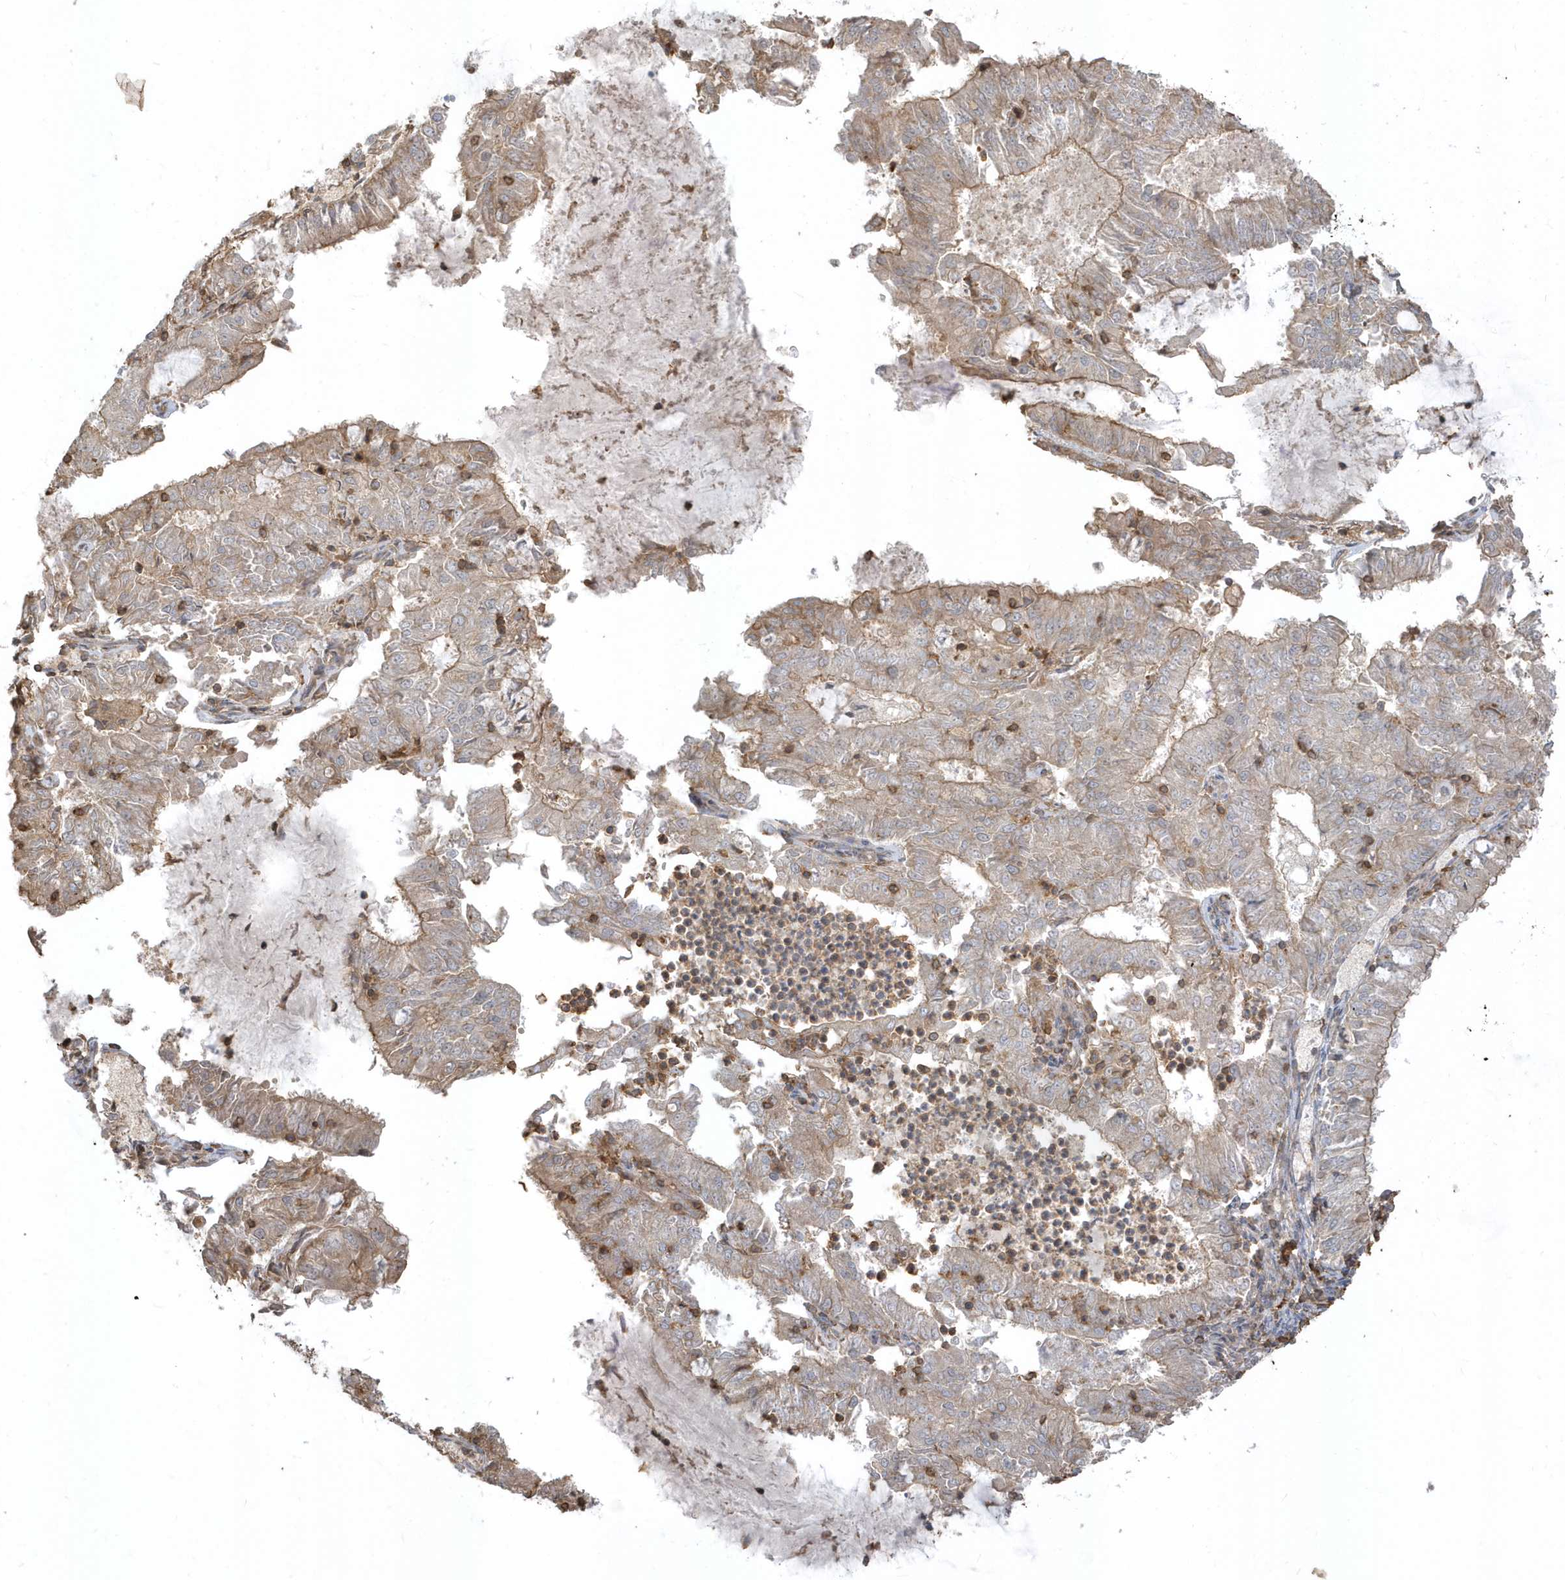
{"staining": {"intensity": "weak", "quantity": "25%-75%", "location": "cytoplasmic/membranous"}, "tissue": "endometrial cancer", "cell_type": "Tumor cells", "image_type": "cancer", "snomed": [{"axis": "morphology", "description": "Adenocarcinoma, NOS"}, {"axis": "topography", "description": "Endometrium"}], "caption": "High-magnification brightfield microscopy of endometrial adenocarcinoma stained with DAB (brown) and counterstained with hematoxylin (blue). tumor cells exhibit weak cytoplasmic/membranous staining is present in about25%-75% of cells.", "gene": "ZBTB8A", "patient": {"sex": "female", "age": 57}}